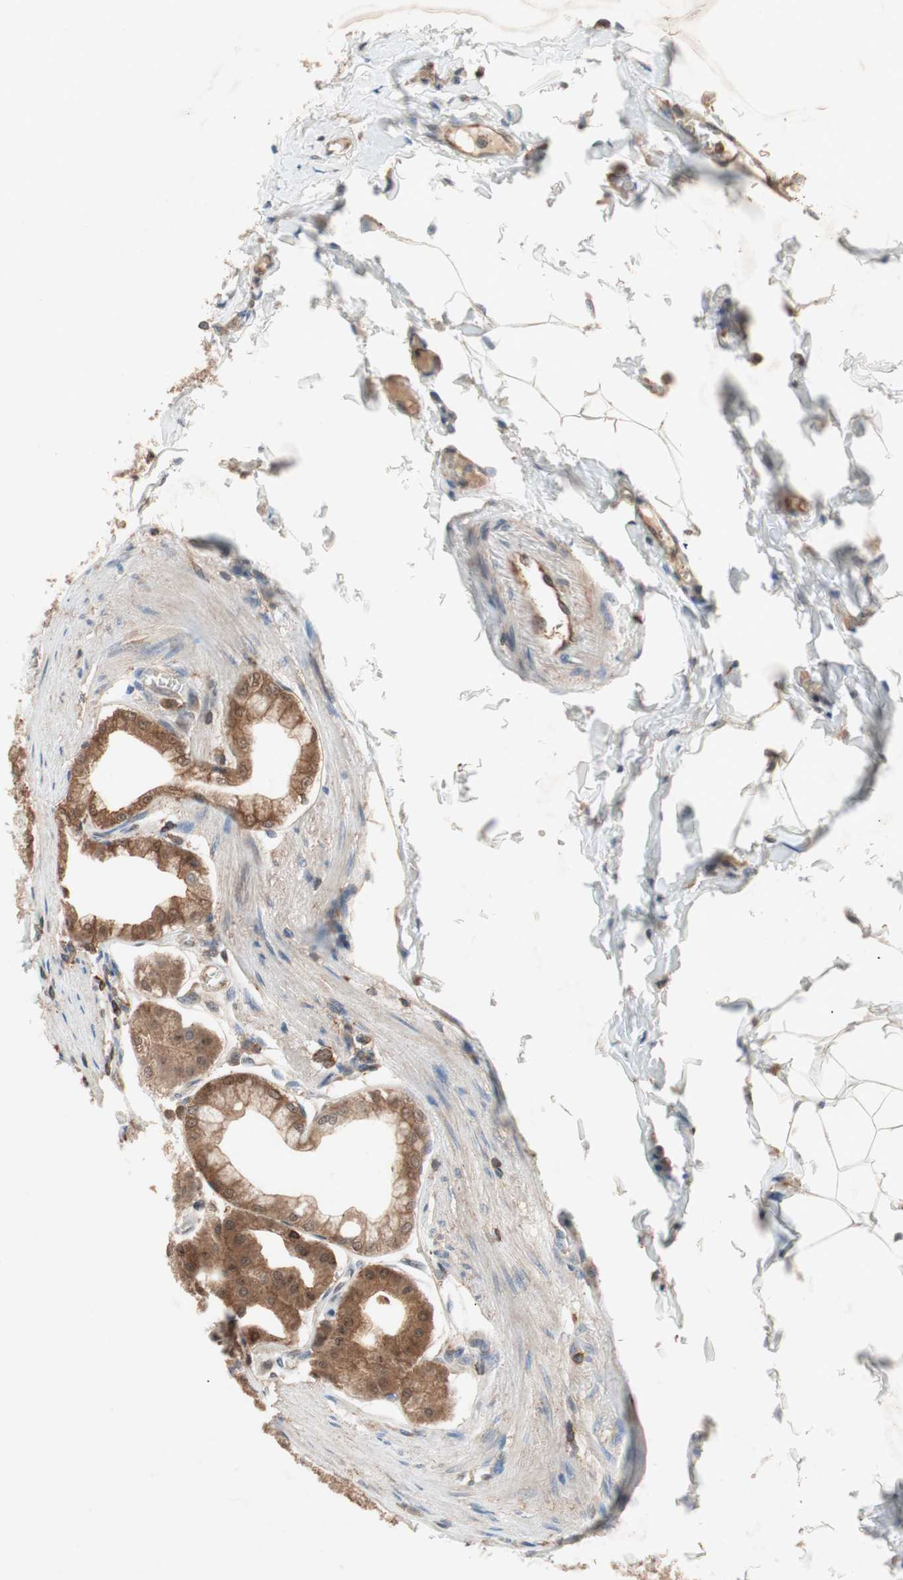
{"staining": {"intensity": "moderate", "quantity": ">75%", "location": "cytoplasmic/membranous,nuclear"}, "tissue": "stomach", "cell_type": "Glandular cells", "image_type": "normal", "snomed": [{"axis": "morphology", "description": "Normal tissue, NOS"}, {"axis": "topography", "description": "Stomach, lower"}], "caption": "Immunohistochemical staining of benign stomach demonstrates >75% levels of moderate cytoplasmic/membranous,nuclear protein staining in approximately >75% of glandular cells. Nuclei are stained in blue.", "gene": "GALT", "patient": {"sex": "male", "age": 71}}